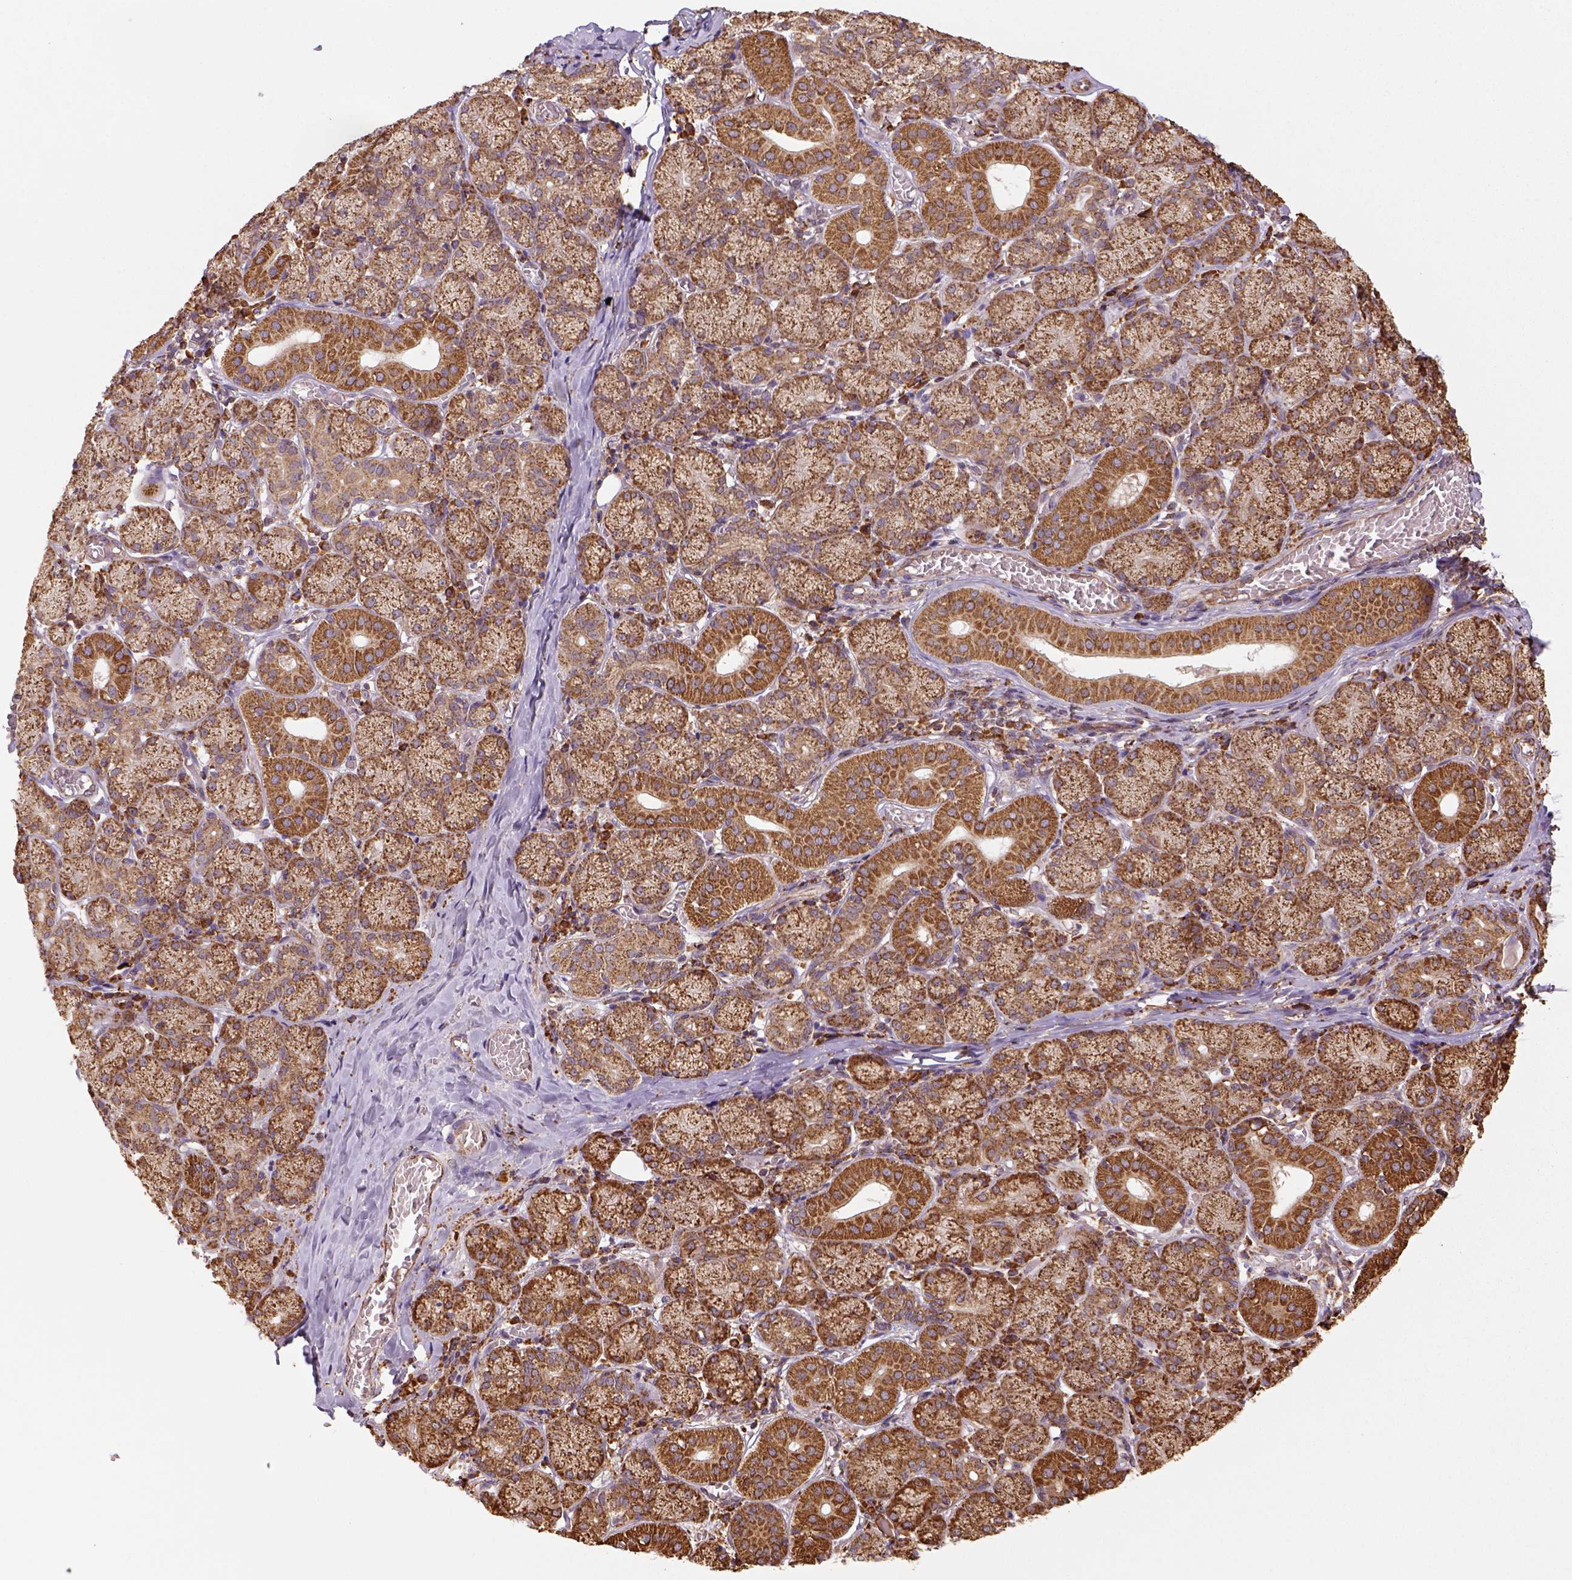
{"staining": {"intensity": "moderate", "quantity": ">75%", "location": "cytoplasmic/membranous"}, "tissue": "salivary gland", "cell_type": "Glandular cells", "image_type": "normal", "snomed": [{"axis": "morphology", "description": "Normal tissue, NOS"}, {"axis": "topography", "description": "Salivary gland"}, {"axis": "topography", "description": "Peripheral nerve tissue"}], "caption": "Immunohistochemical staining of benign salivary gland demonstrates moderate cytoplasmic/membranous protein positivity in approximately >75% of glandular cells.", "gene": "MAPK8IP3", "patient": {"sex": "female", "age": 24}}